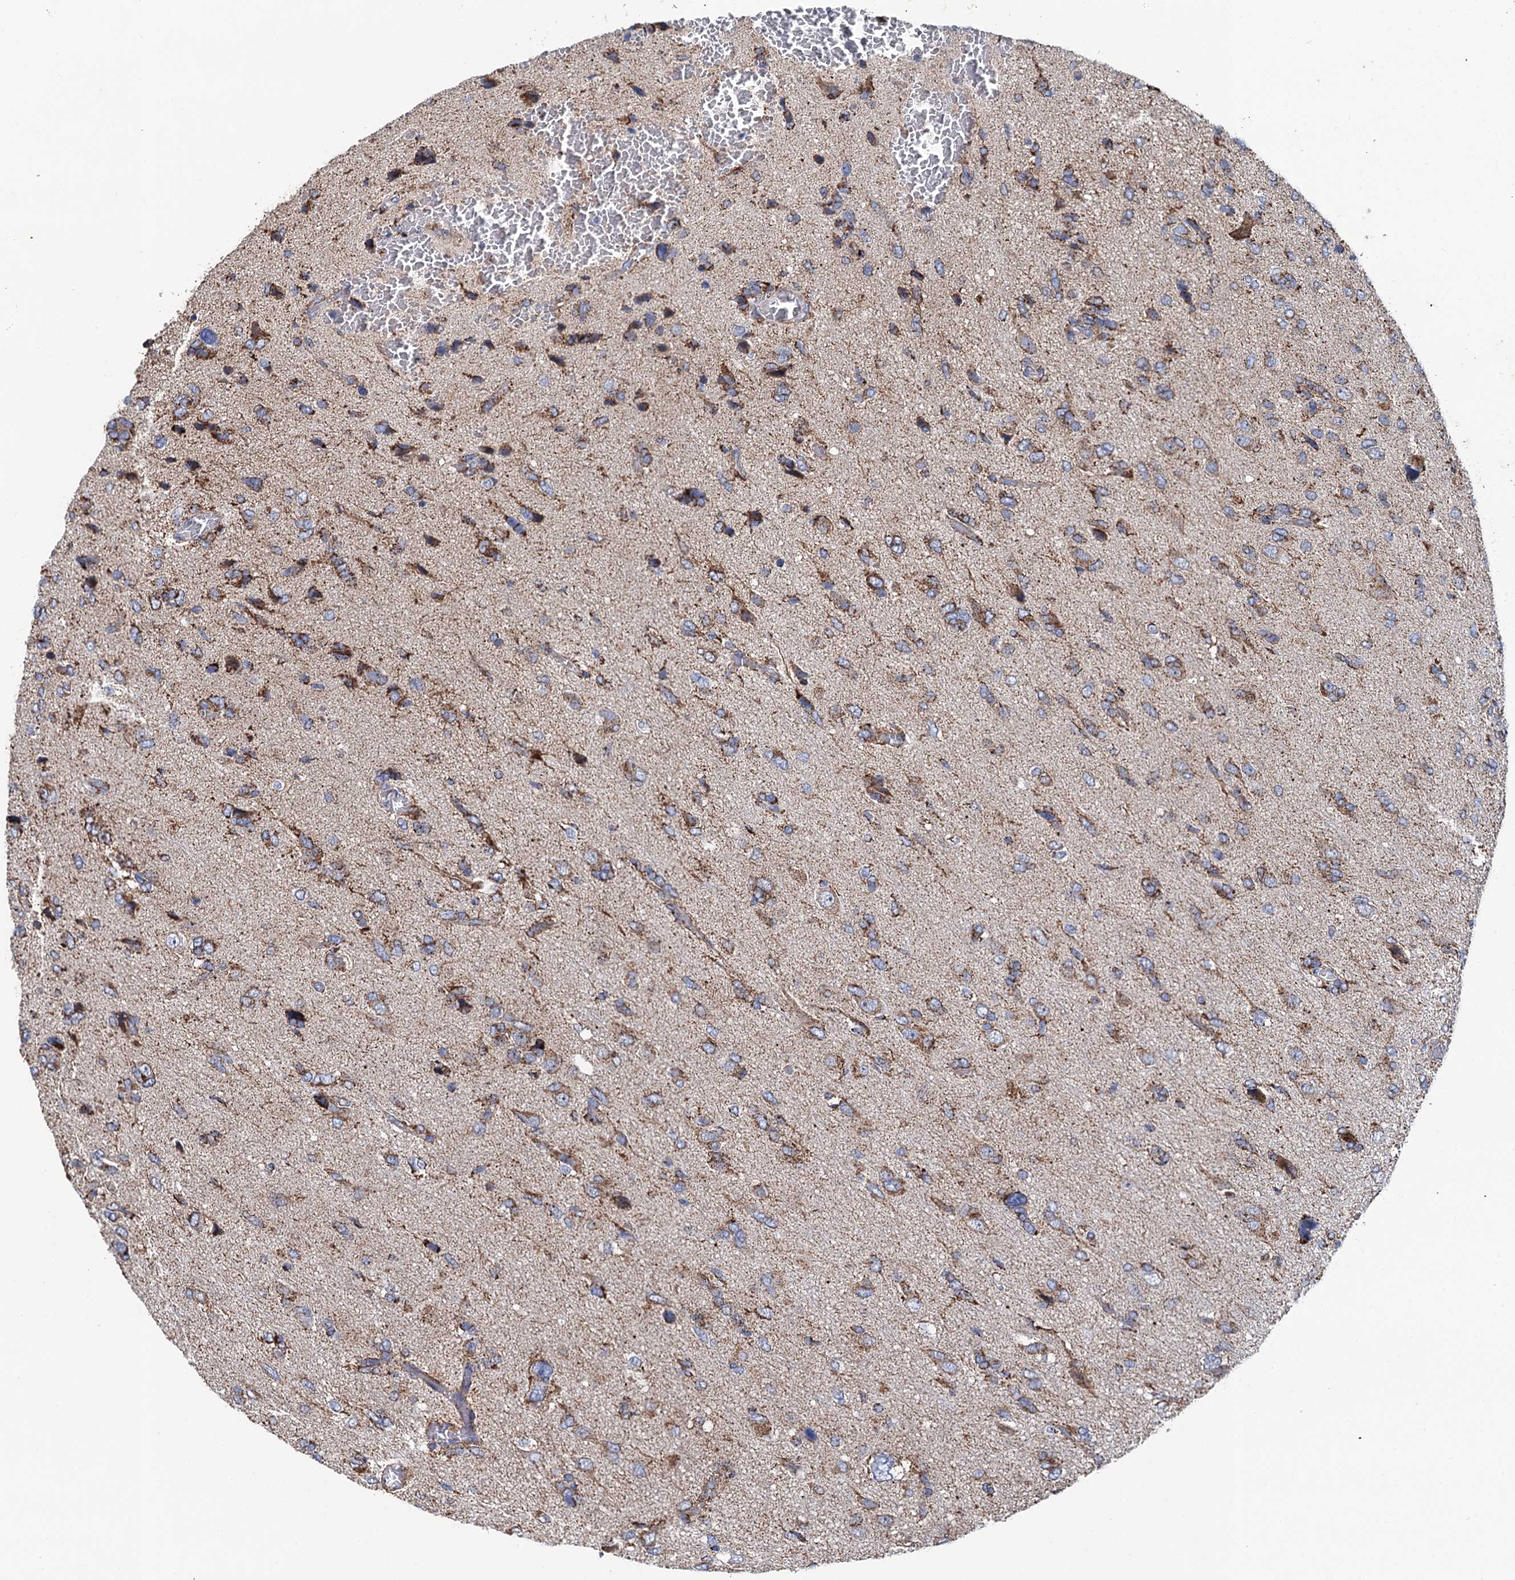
{"staining": {"intensity": "moderate", "quantity": ">75%", "location": "cytoplasmic/membranous"}, "tissue": "glioma", "cell_type": "Tumor cells", "image_type": "cancer", "snomed": [{"axis": "morphology", "description": "Glioma, malignant, High grade"}, {"axis": "topography", "description": "Brain"}], "caption": "Immunohistochemistry (IHC) of glioma exhibits medium levels of moderate cytoplasmic/membranous positivity in about >75% of tumor cells. (DAB (3,3'-diaminobenzidine) IHC with brightfield microscopy, high magnification).", "gene": "IVD", "patient": {"sex": "female", "age": 59}}